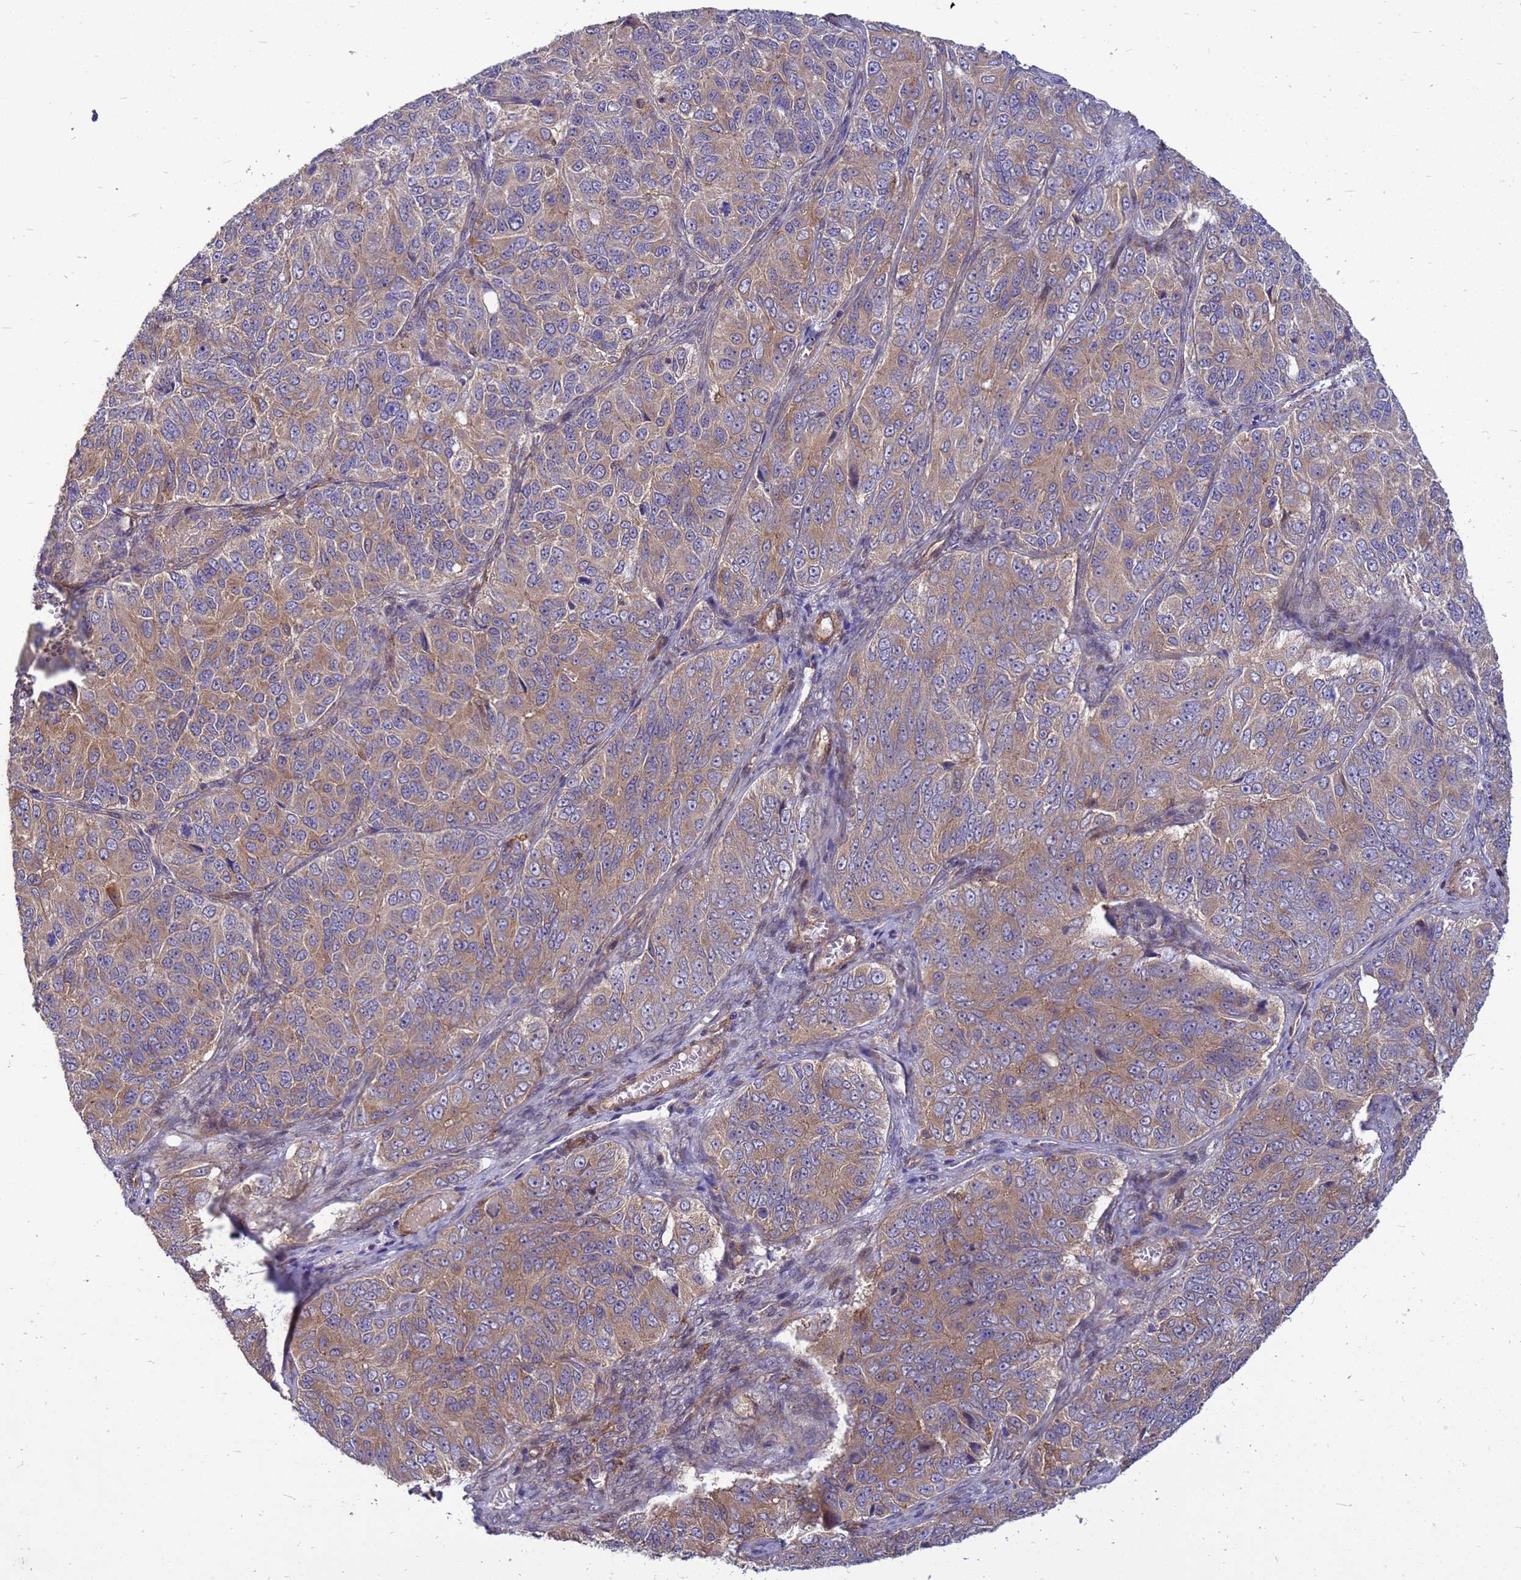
{"staining": {"intensity": "moderate", "quantity": ">75%", "location": "cytoplasmic/membranous"}, "tissue": "ovarian cancer", "cell_type": "Tumor cells", "image_type": "cancer", "snomed": [{"axis": "morphology", "description": "Carcinoma, endometroid"}, {"axis": "topography", "description": "Ovary"}], "caption": "Immunohistochemistry micrograph of ovarian cancer stained for a protein (brown), which reveals medium levels of moderate cytoplasmic/membranous staining in approximately >75% of tumor cells.", "gene": "RNF215", "patient": {"sex": "female", "age": 51}}